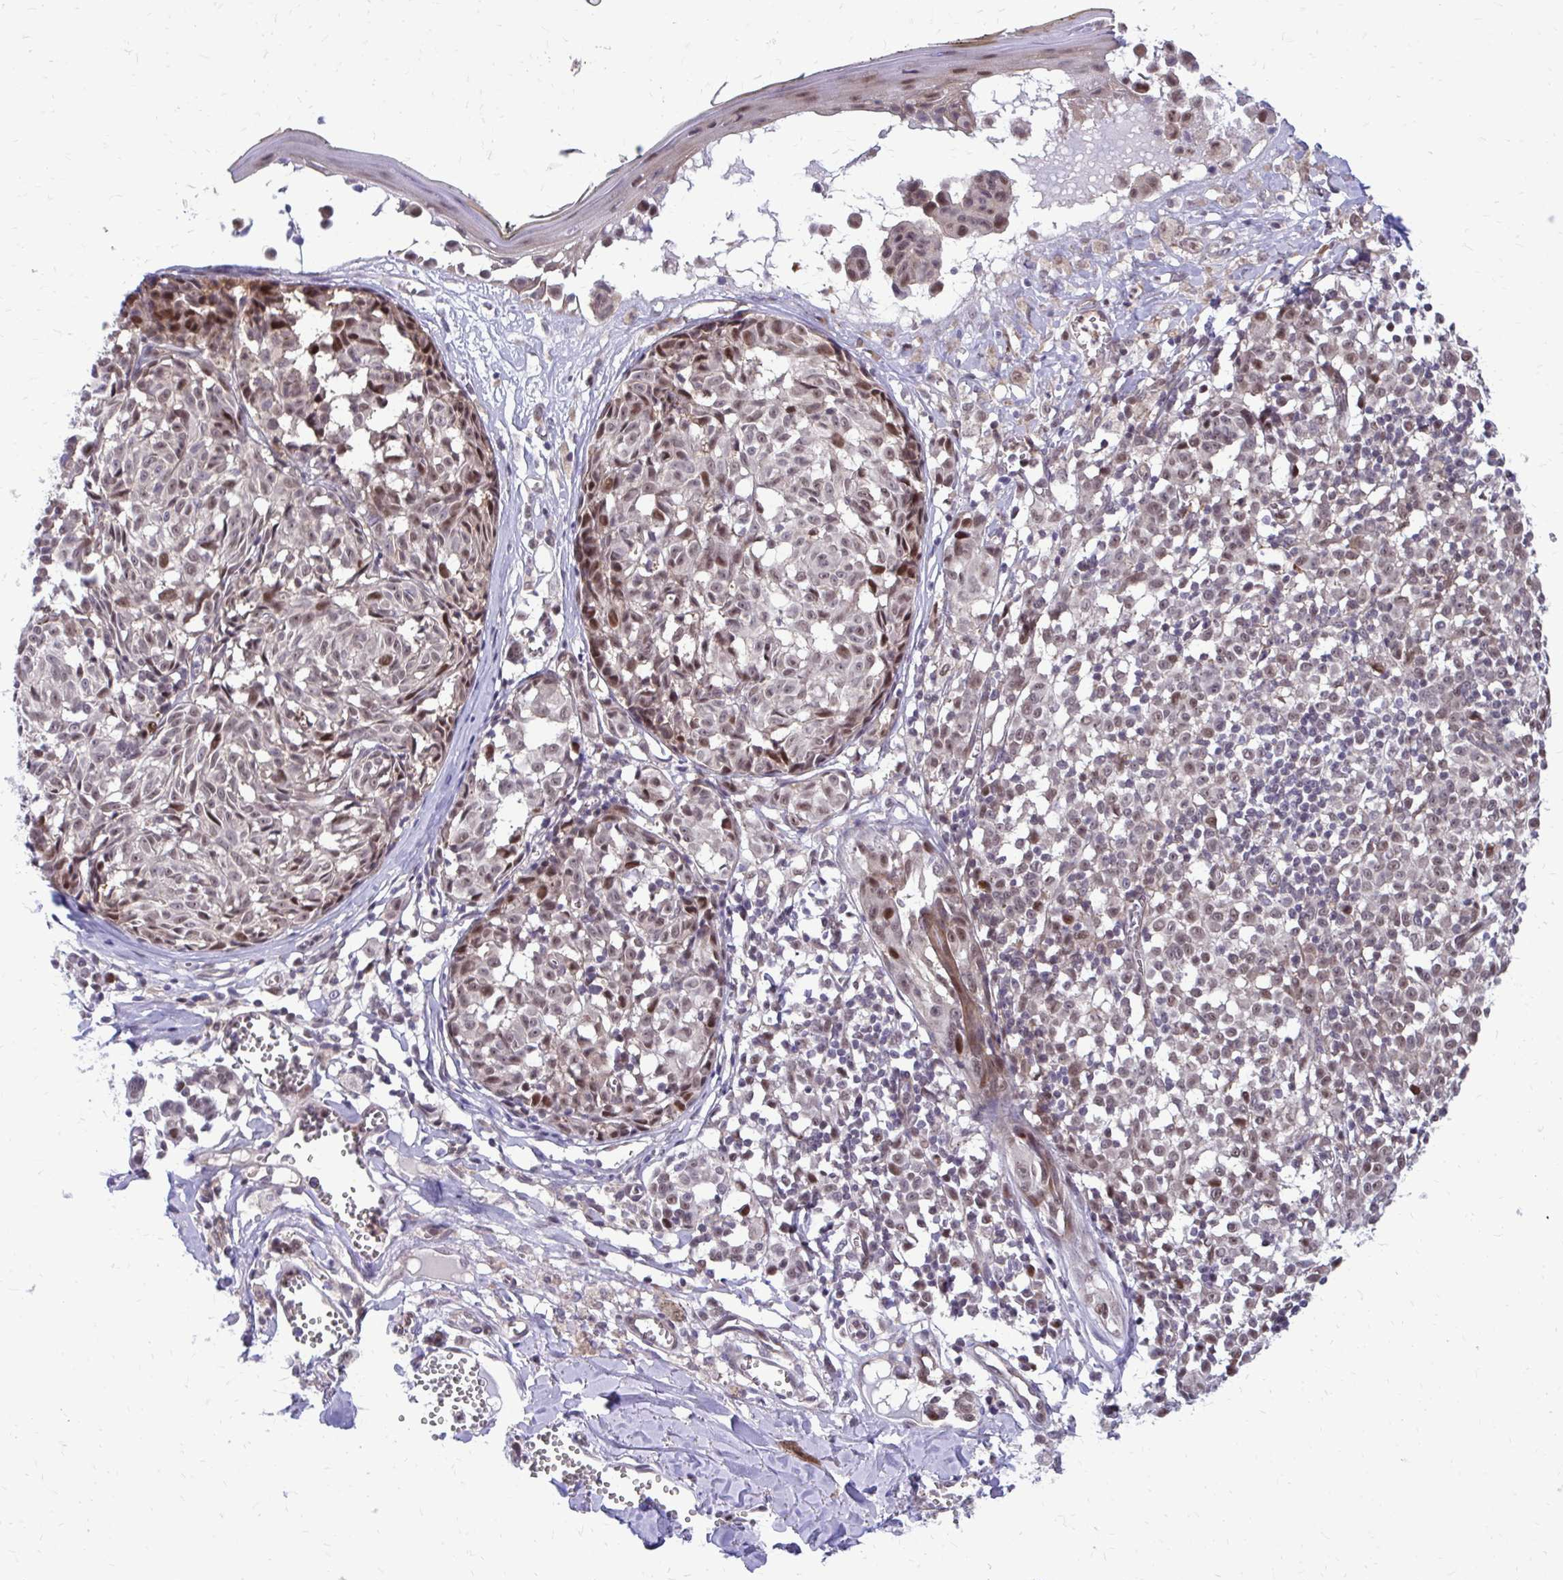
{"staining": {"intensity": "moderate", "quantity": "25%-75%", "location": "nuclear"}, "tissue": "melanoma", "cell_type": "Tumor cells", "image_type": "cancer", "snomed": [{"axis": "morphology", "description": "Malignant melanoma, NOS"}, {"axis": "topography", "description": "Skin"}], "caption": "This micrograph shows IHC staining of human malignant melanoma, with medium moderate nuclear positivity in about 25%-75% of tumor cells.", "gene": "ANKRD30B", "patient": {"sex": "female", "age": 43}}